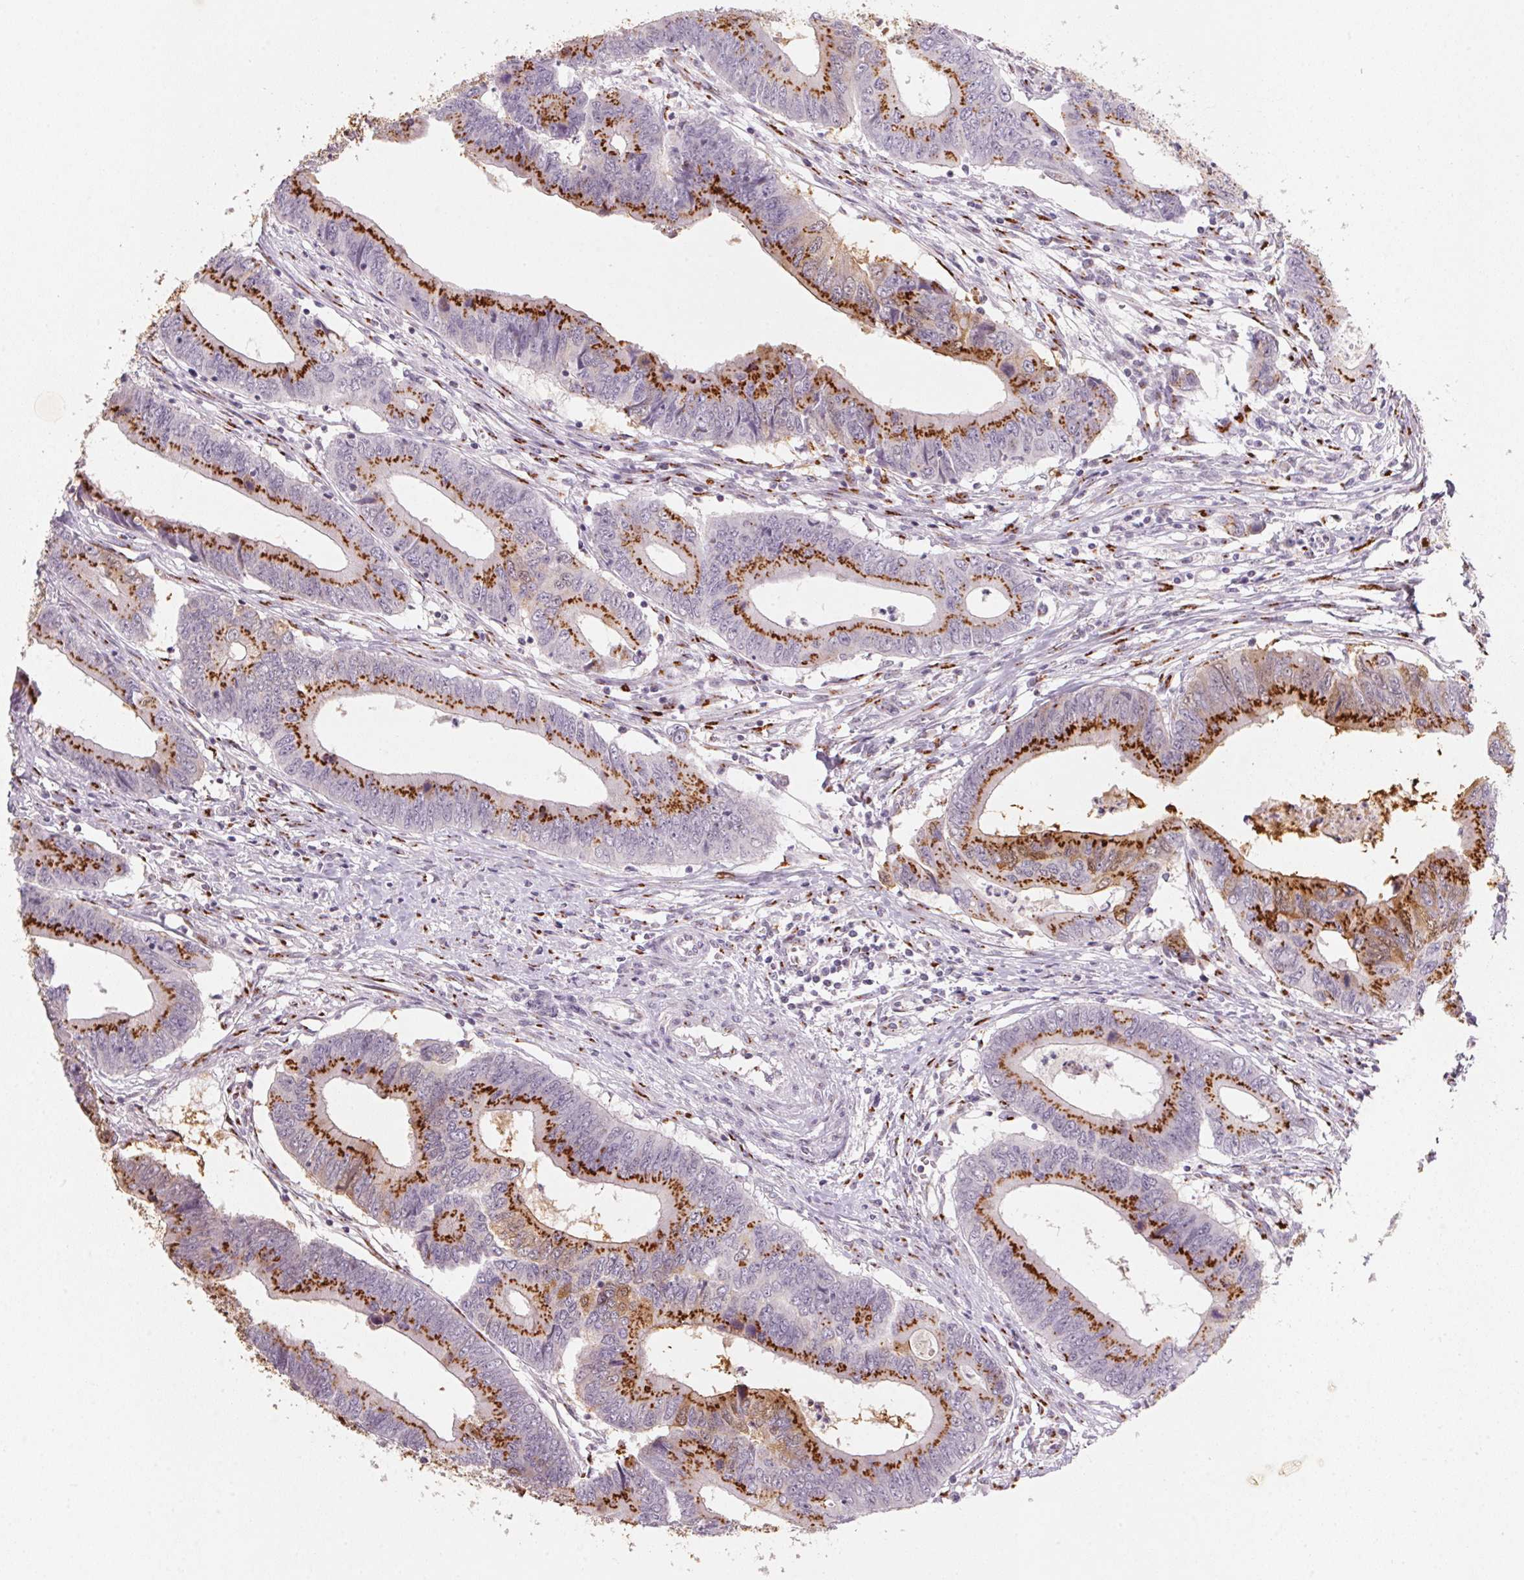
{"staining": {"intensity": "strong", "quantity": ">75%", "location": "cytoplasmic/membranous"}, "tissue": "colorectal cancer", "cell_type": "Tumor cells", "image_type": "cancer", "snomed": [{"axis": "morphology", "description": "Adenocarcinoma, NOS"}, {"axis": "topography", "description": "Colon"}], "caption": "Protein positivity by immunohistochemistry reveals strong cytoplasmic/membranous staining in about >75% of tumor cells in colorectal adenocarcinoma.", "gene": "RAB22A", "patient": {"sex": "male", "age": 53}}